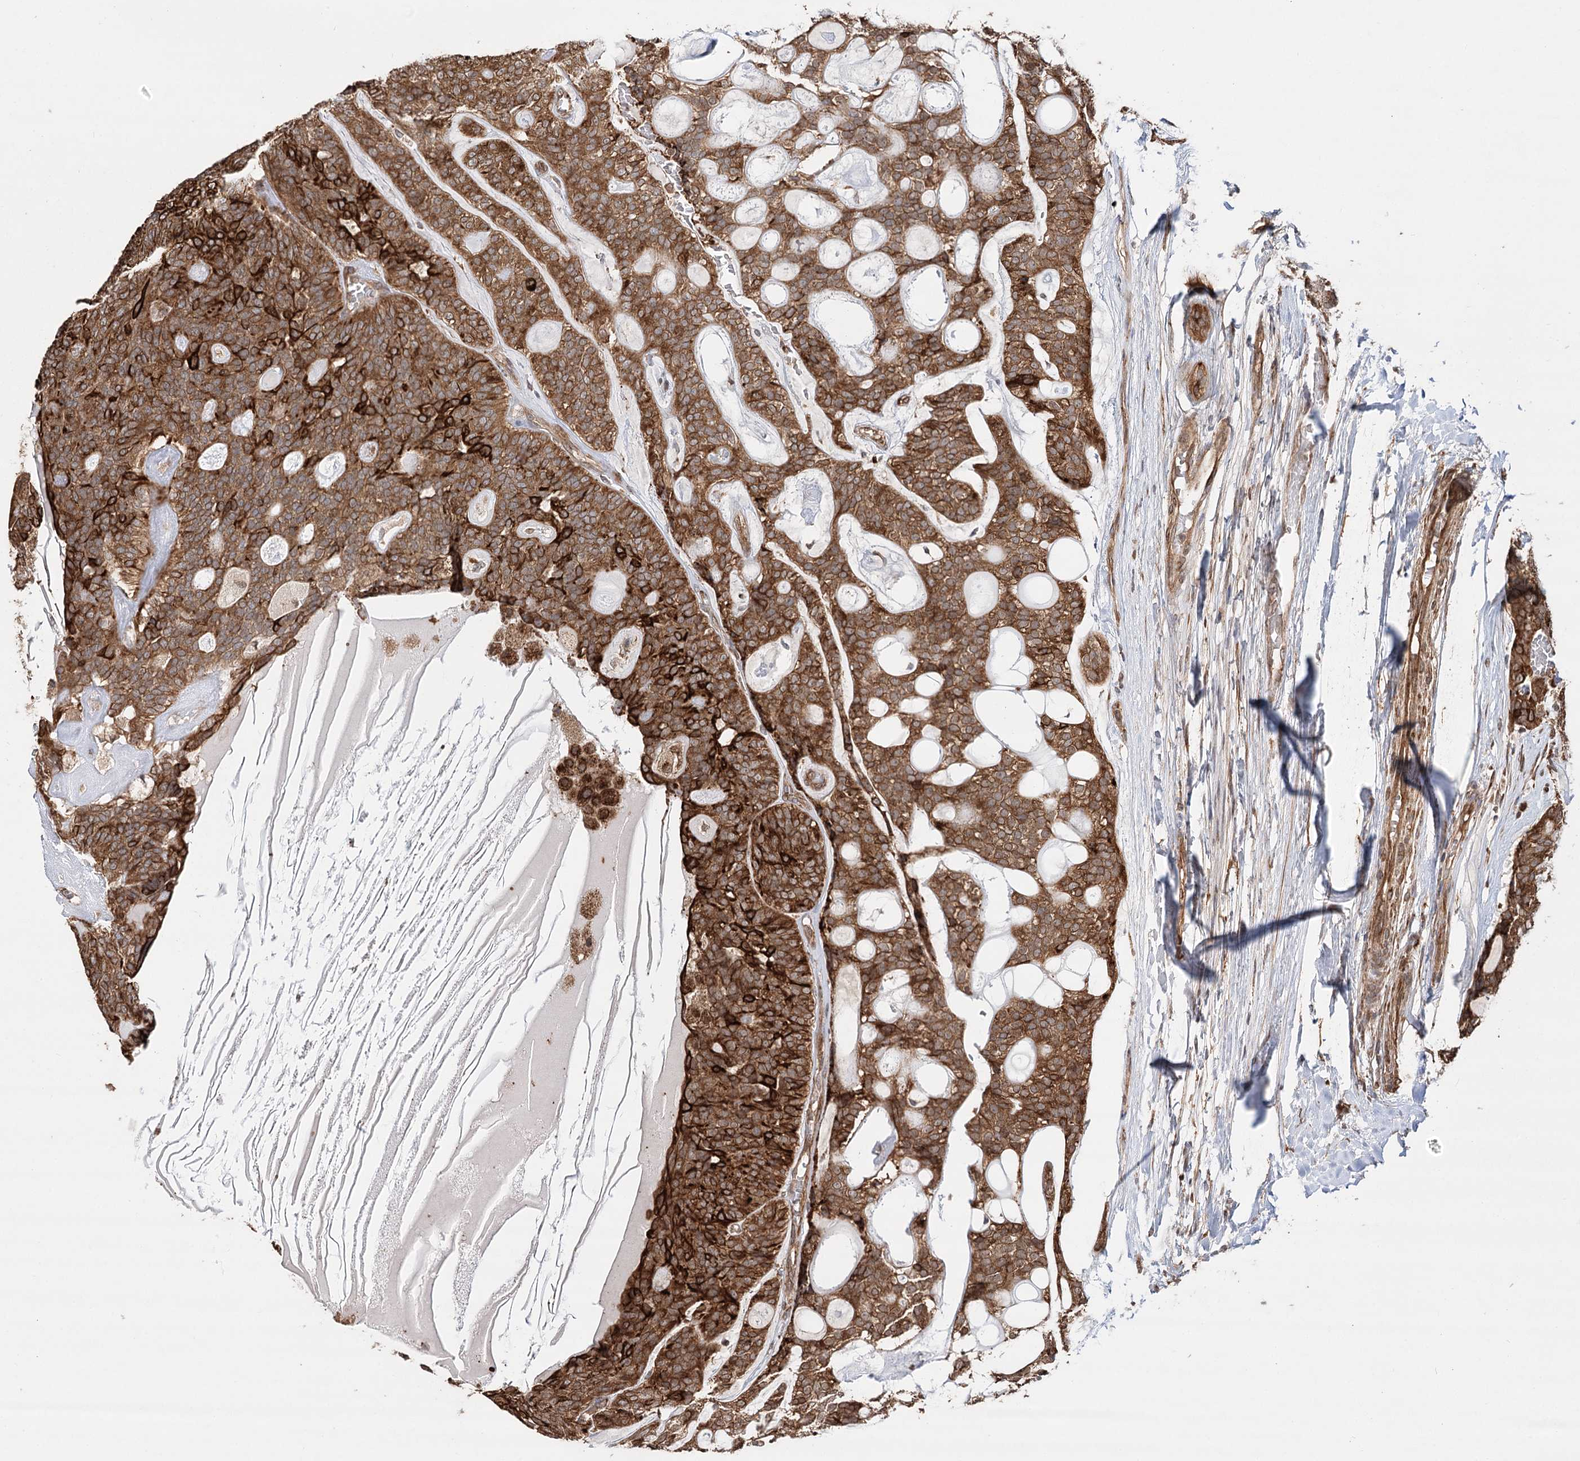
{"staining": {"intensity": "moderate", "quantity": ">75%", "location": "cytoplasmic/membranous"}, "tissue": "head and neck cancer", "cell_type": "Tumor cells", "image_type": "cancer", "snomed": [{"axis": "morphology", "description": "Adenocarcinoma, NOS"}, {"axis": "topography", "description": "Head-Neck"}], "caption": "Moderate cytoplasmic/membranous positivity for a protein is present in approximately >75% of tumor cells of head and neck adenocarcinoma using immunohistochemistry.", "gene": "DNAJB14", "patient": {"sex": "male", "age": 66}}